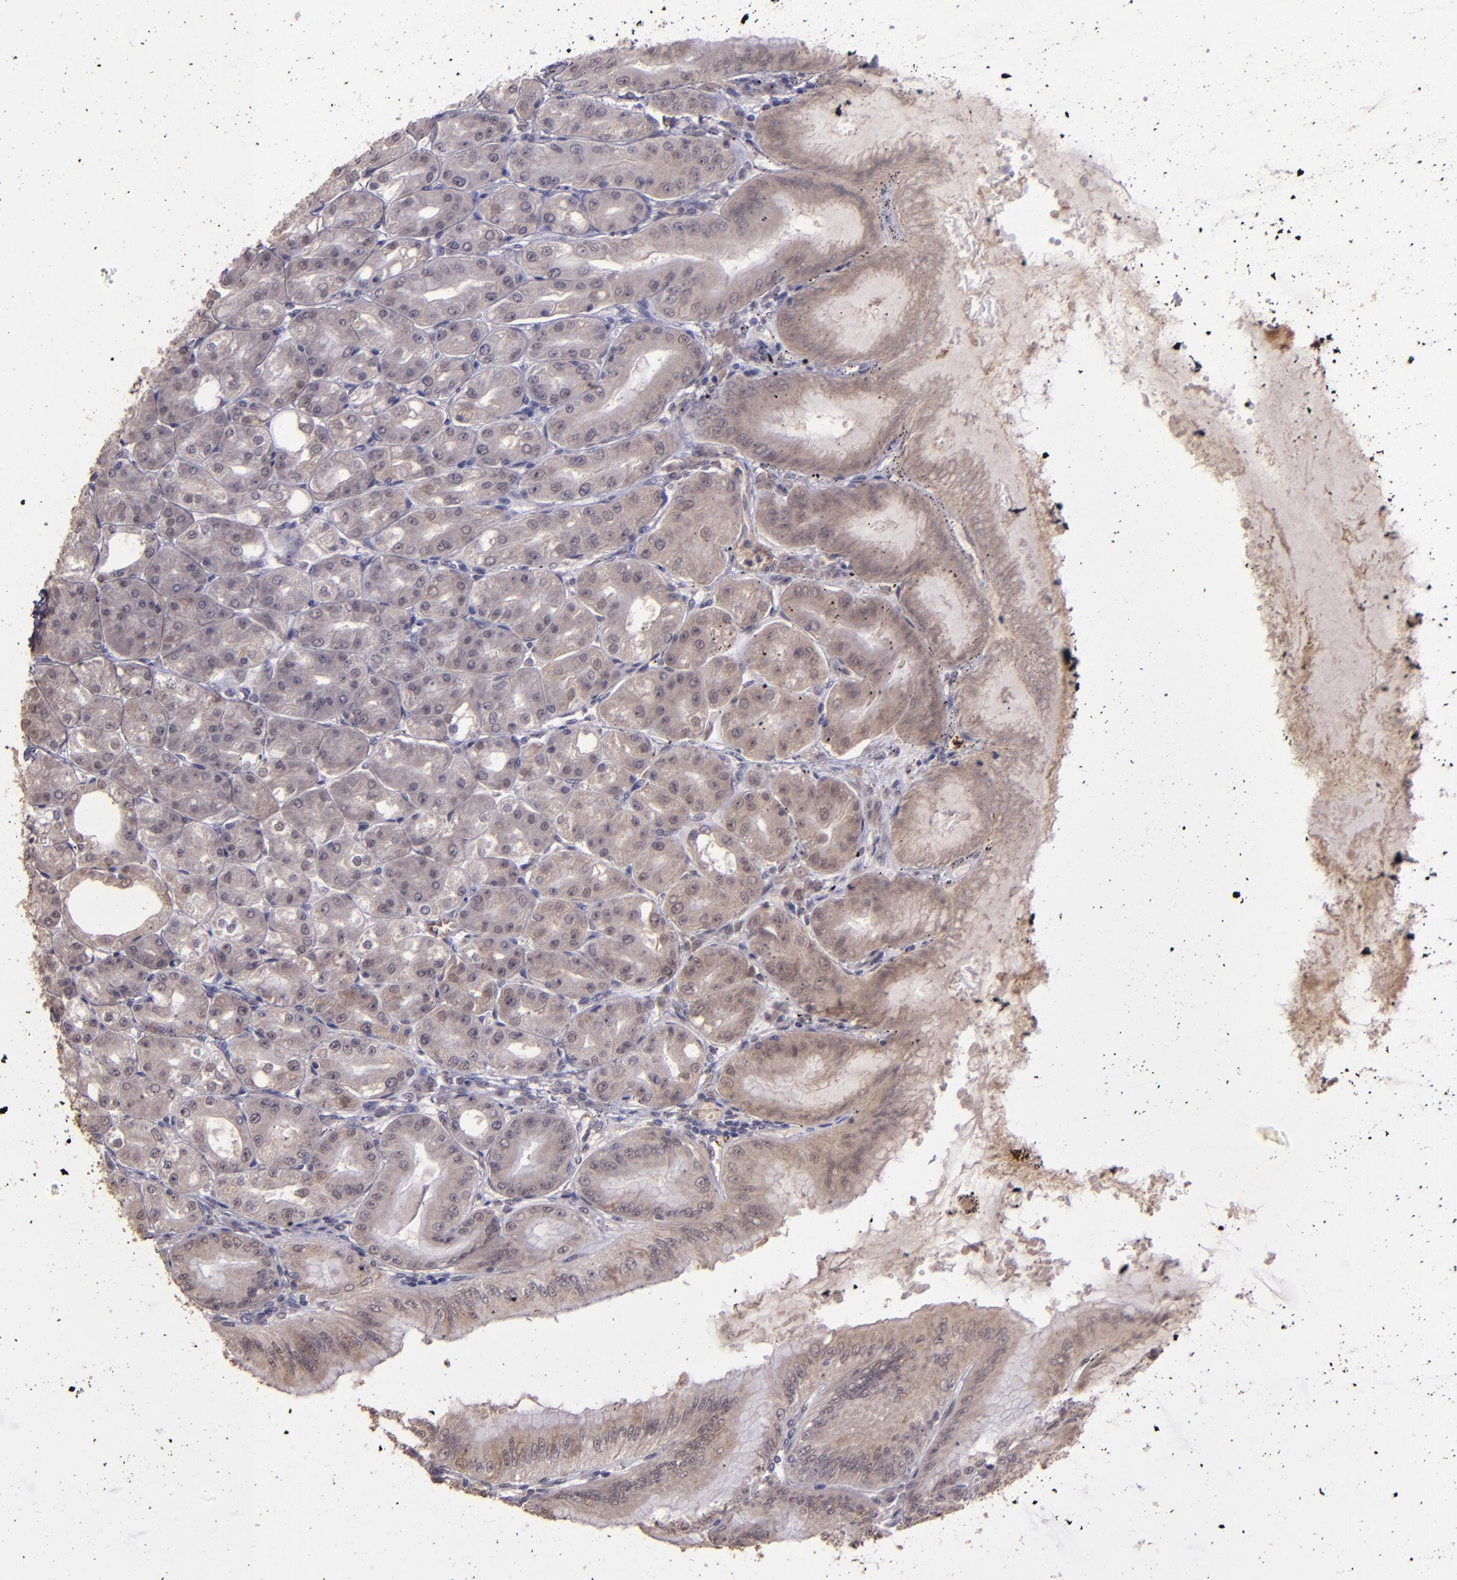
{"staining": {"intensity": "weak", "quantity": ">75%", "location": "cytoplasmic/membranous"}, "tissue": "stomach", "cell_type": "Glandular cells", "image_type": "normal", "snomed": [{"axis": "morphology", "description": "Normal tissue, NOS"}, {"axis": "topography", "description": "Stomach, lower"}], "caption": "Unremarkable stomach displays weak cytoplasmic/membranous expression in about >75% of glandular cells.", "gene": "TAF7L", "patient": {"sex": "male", "age": 71}}